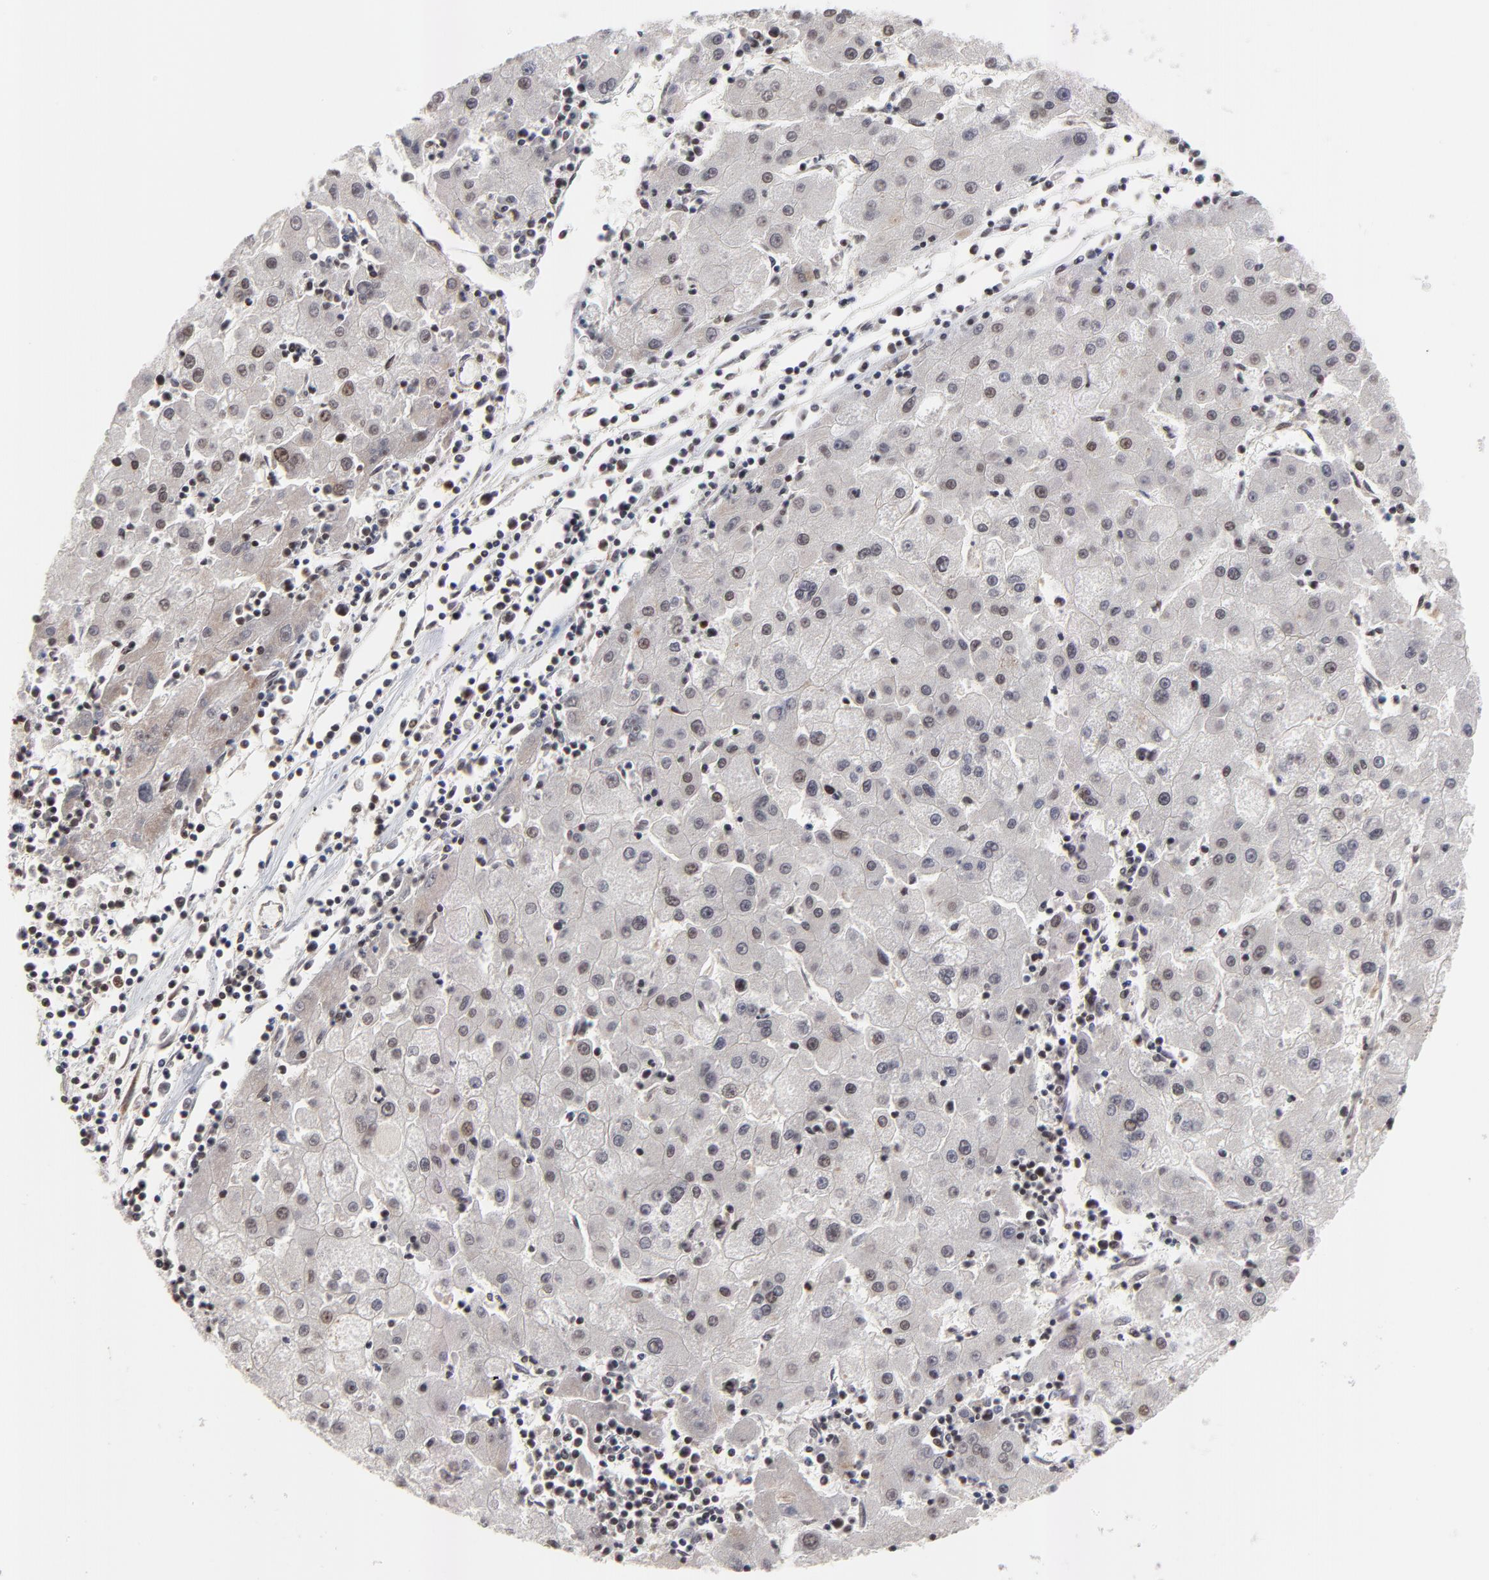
{"staining": {"intensity": "weak", "quantity": ">75%", "location": "nuclear"}, "tissue": "liver cancer", "cell_type": "Tumor cells", "image_type": "cancer", "snomed": [{"axis": "morphology", "description": "Carcinoma, Hepatocellular, NOS"}, {"axis": "topography", "description": "Liver"}], "caption": "Weak nuclear protein positivity is appreciated in approximately >75% of tumor cells in liver cancer.", "gene": "ZNF777", "patient": {"sex": "male", "age": 72}}